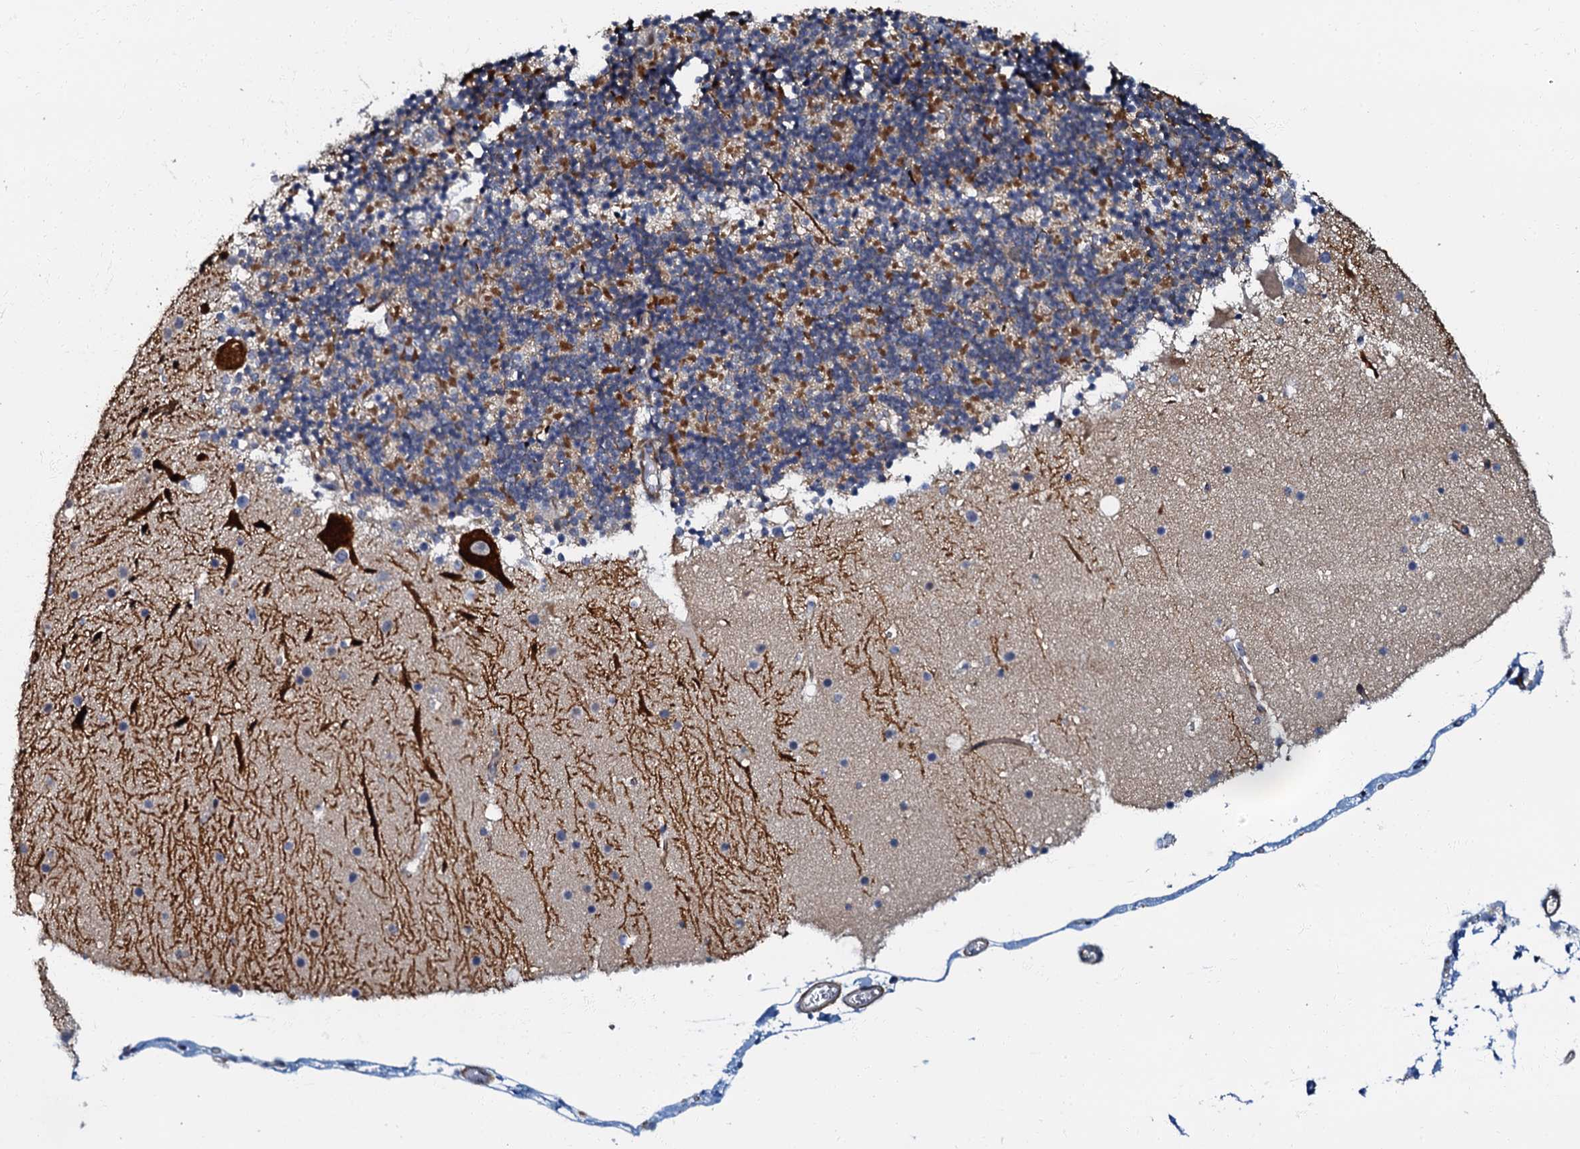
{"staining": {"intensity": "negative", "quantity": "none", "location": "none"}, "tissue": "cerebellum", "cell_type": "Cells in granular layer", "image_type": "normal", "snomed": [{"axis": "morphology", "description": "Normal tissue, NOS"}, {"axis": "topography", "description": "Cerebellum"}], "caption": "Immunohistochemical staining of normal cerebellum displays no significant positivity in cells in granular layer.", "gene": "OLAH", "patient": {"sex": "male", "age": 57}}